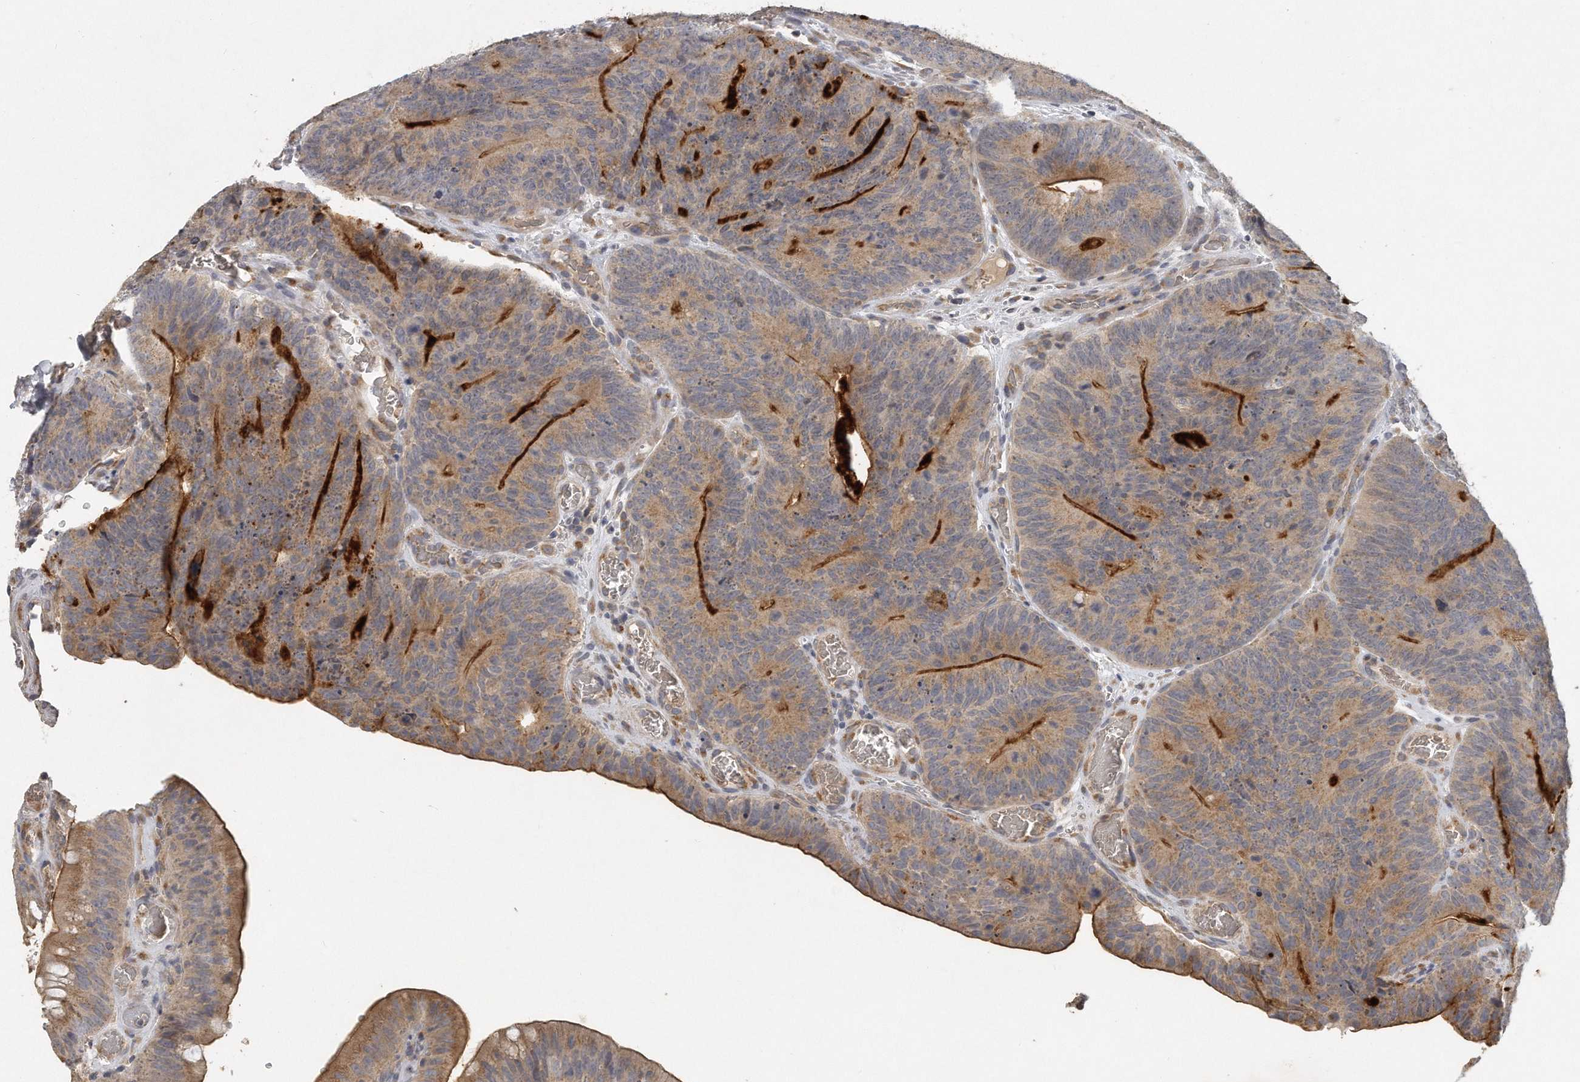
{"staining": {"intensity": "moderate", "quantity": ">75%", "location": "cytoplasmic/membranous"}, "tissue": "colorectal cancer", "cell_type": "Tumor cells", "image_type": "cancer", "snomed": [{"axis": "morphology", "description": "Normal tissue, NOS"}, {"axis": "topography", "description": "Colon"}], "caption": "This is a histology image of immunohistochemistry (IHC) staining of colorectal cancer, which shows moderate expression in the cytoplasmic/membranous of tumor cells.", "gene": "TRAPPC14", "patient": {"sex": "female", "age": 82}}